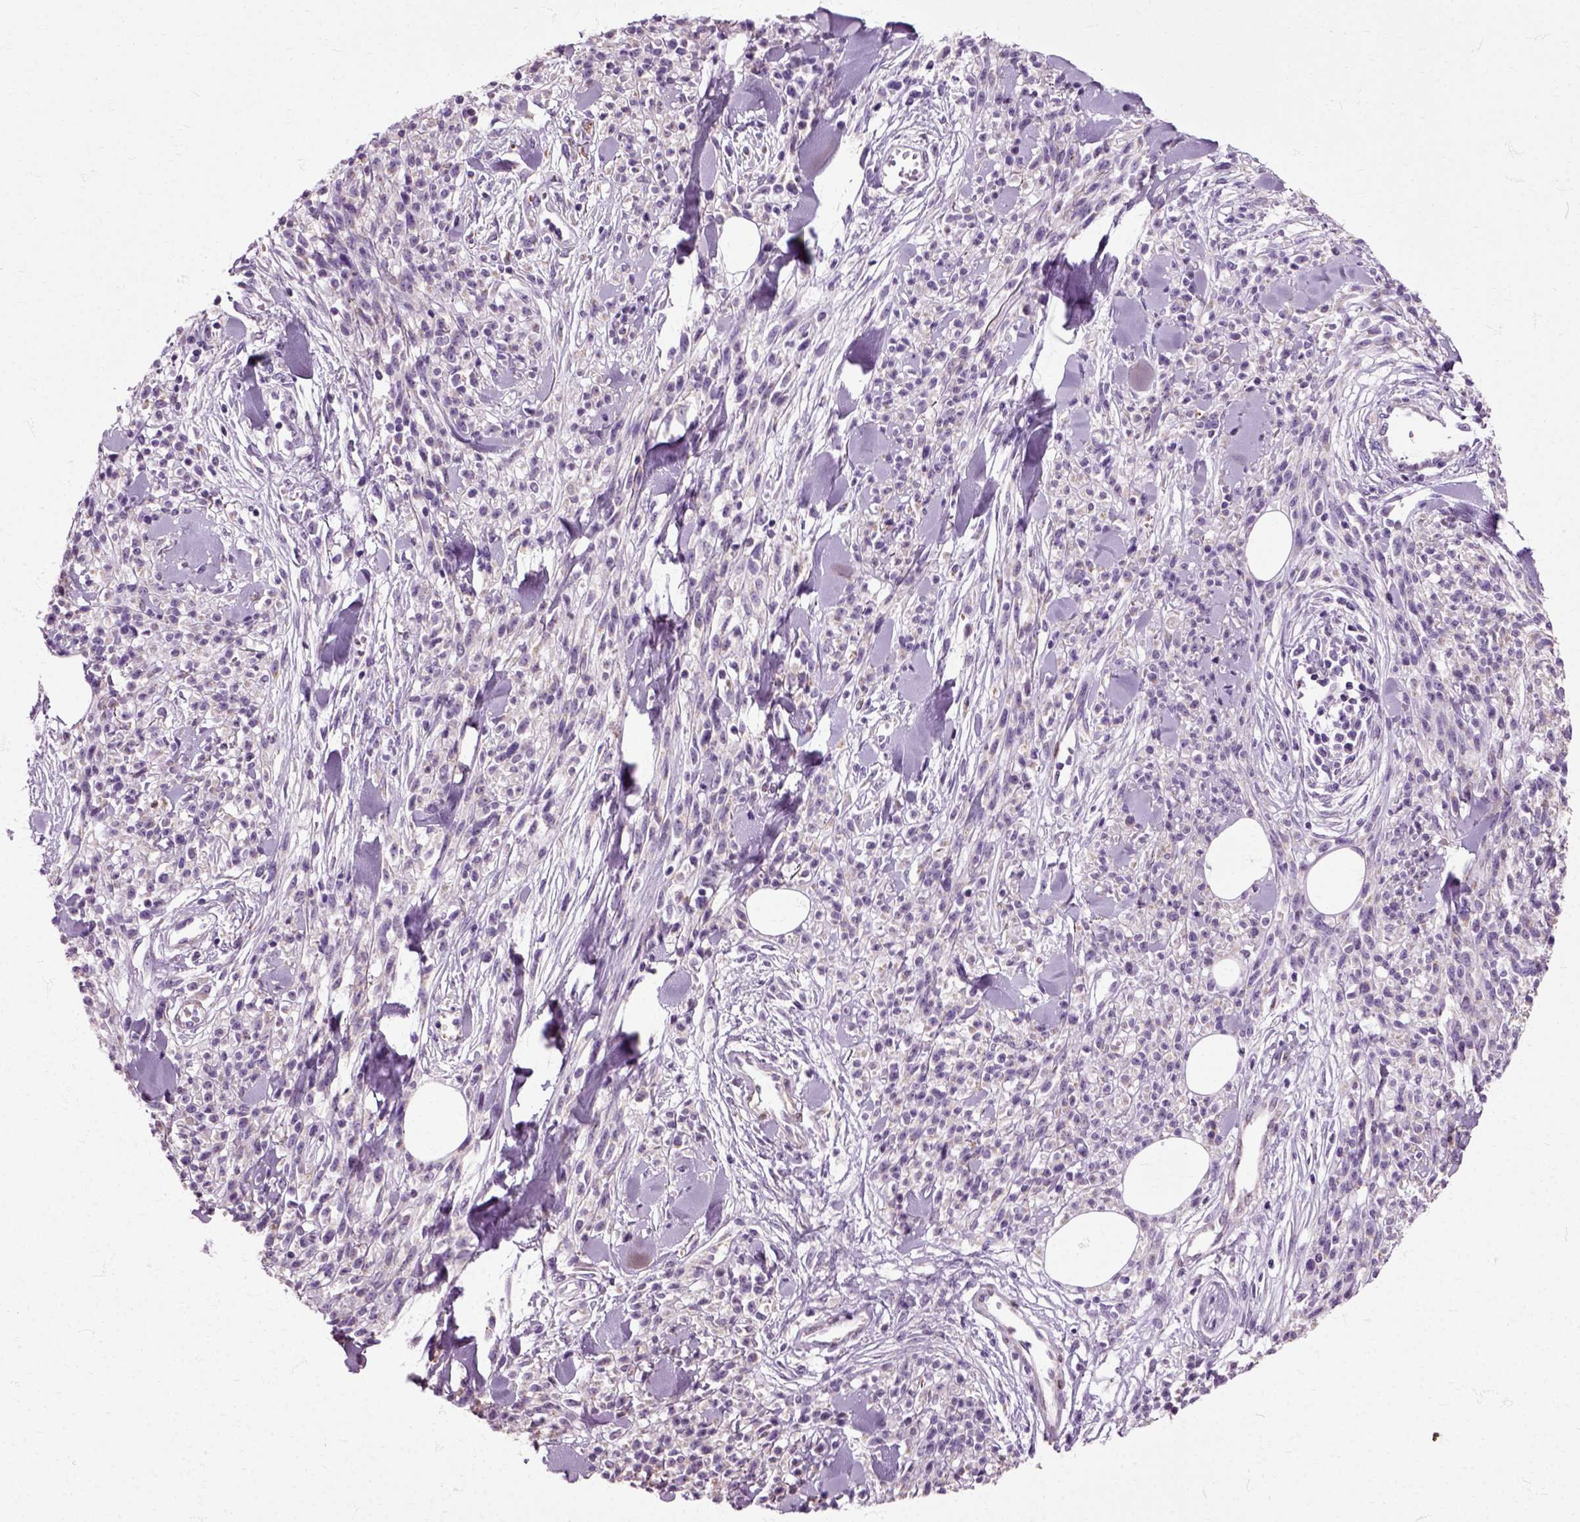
{"staining": {"intensity": "negative", "quantity": "none", "location": "none"}, "tissue": "melanoma", "cell_type": "Tumor cells", "image_type": "cancer", "snomed": [{"axis": "morphology", "description": "Malignant melanoma, NOS"}, {"axis": "topography", "description": "Skin"}, {"axis": "topography", "description": "Skin of trunk"}], "caption": "Micrograph shows no protein expression in tumor cells of malignant melanoma tissue.", "gene": "HSPA2", "patient": {"sex": "male", "age": 74}}